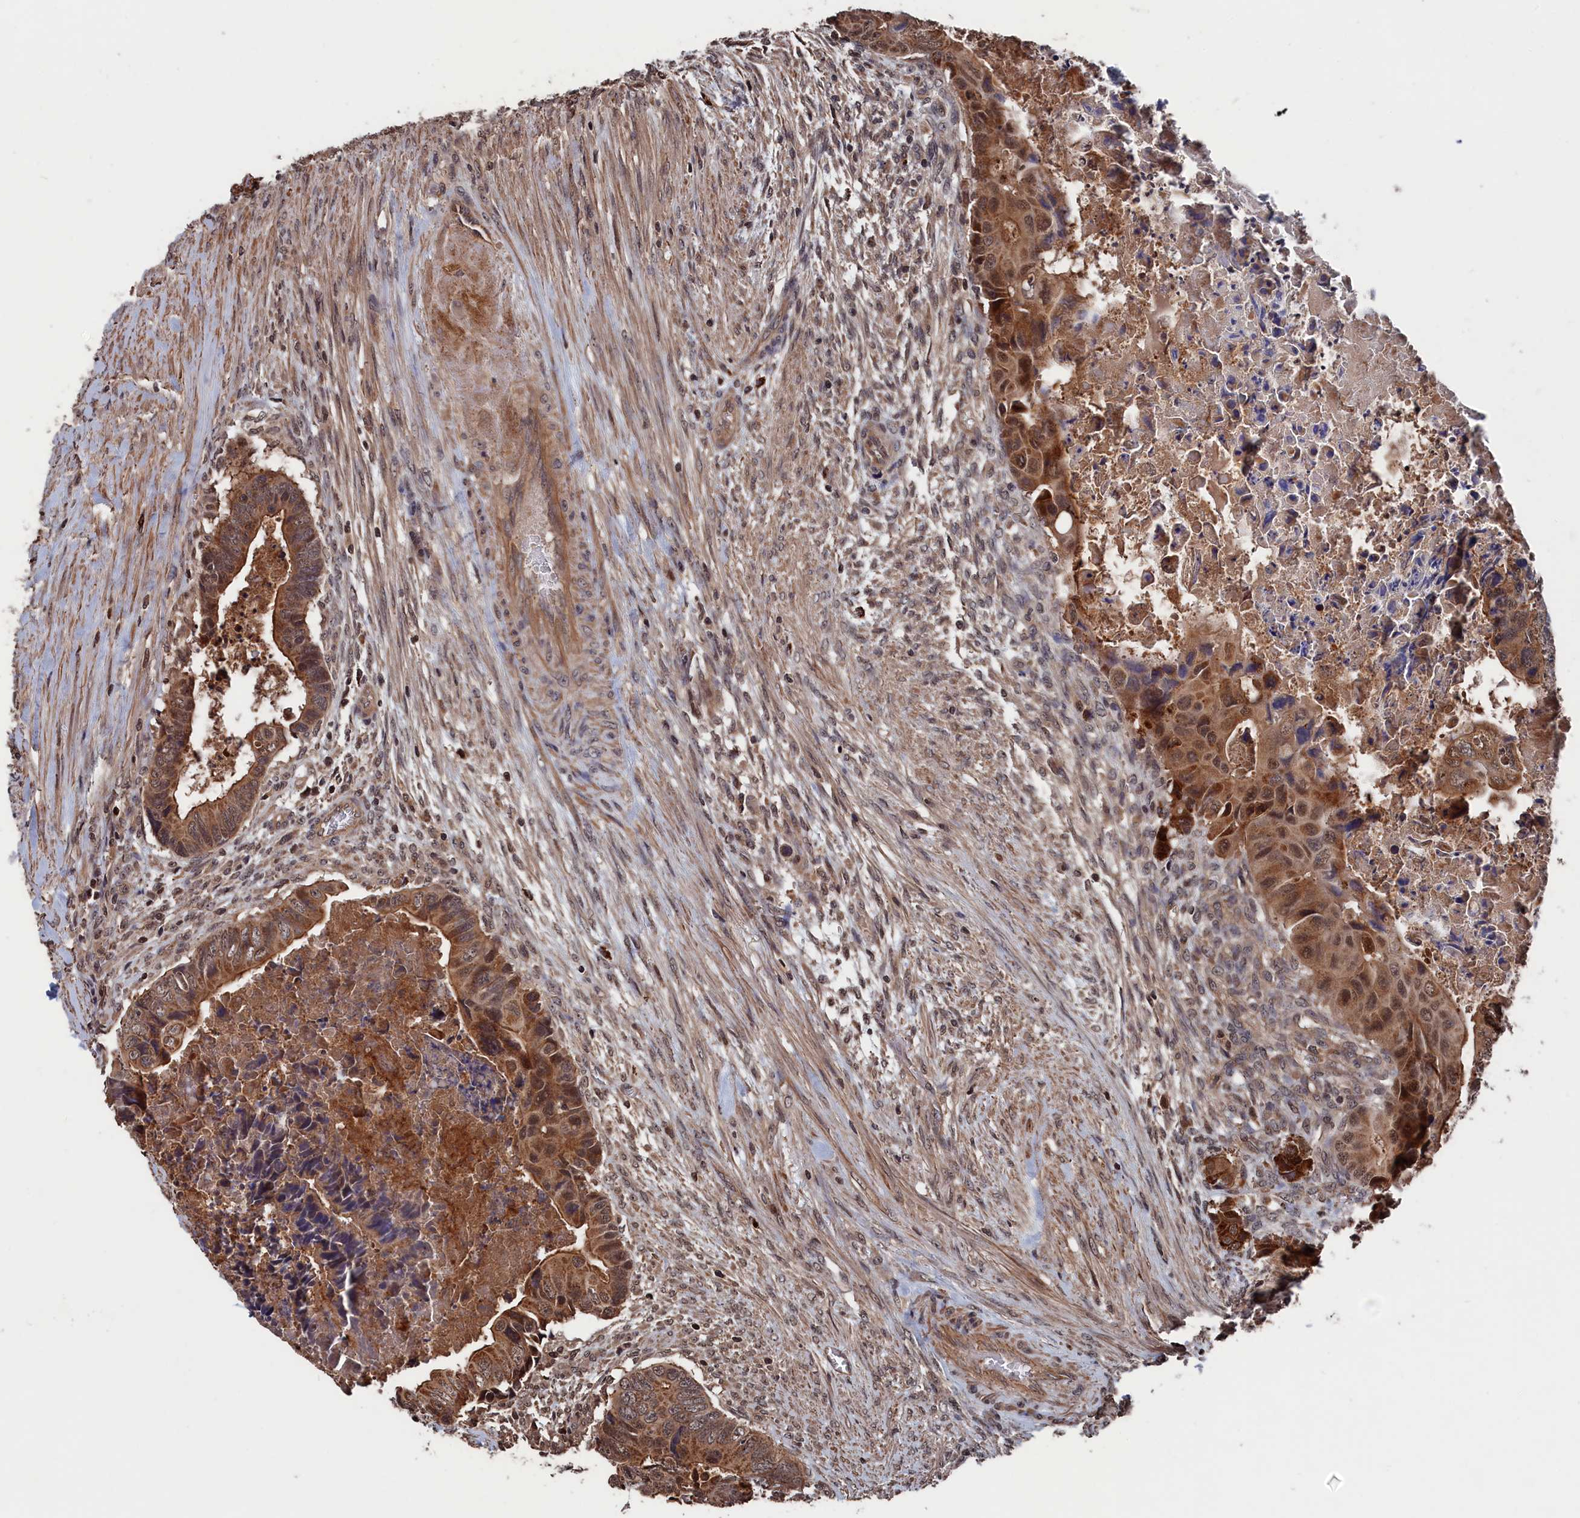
{"staining": {"intensity": "moderate", "quantity": ">75%", "location": "cytoplasmic/membranous,nuclear"}, "tissue": "colorectal cancer", "cell_type": "Tumor cells", "image_type": "cancer", "snomed": [{"axis": "morphology", "description": "Adenocarcinoma, NOS"}, {"axis": "topography", "description": "Rectum"}], "caption": "Immunohistochemistry of human colorectal adenocarcinoma demonstrates medium levels of moderate cytoplasmic/membranous and nuclear staining in about >75% of tumor cells. Nuclei are stained in blue.", "gene": "PDE12", "patient": {"sex": "female", "age": 78}}